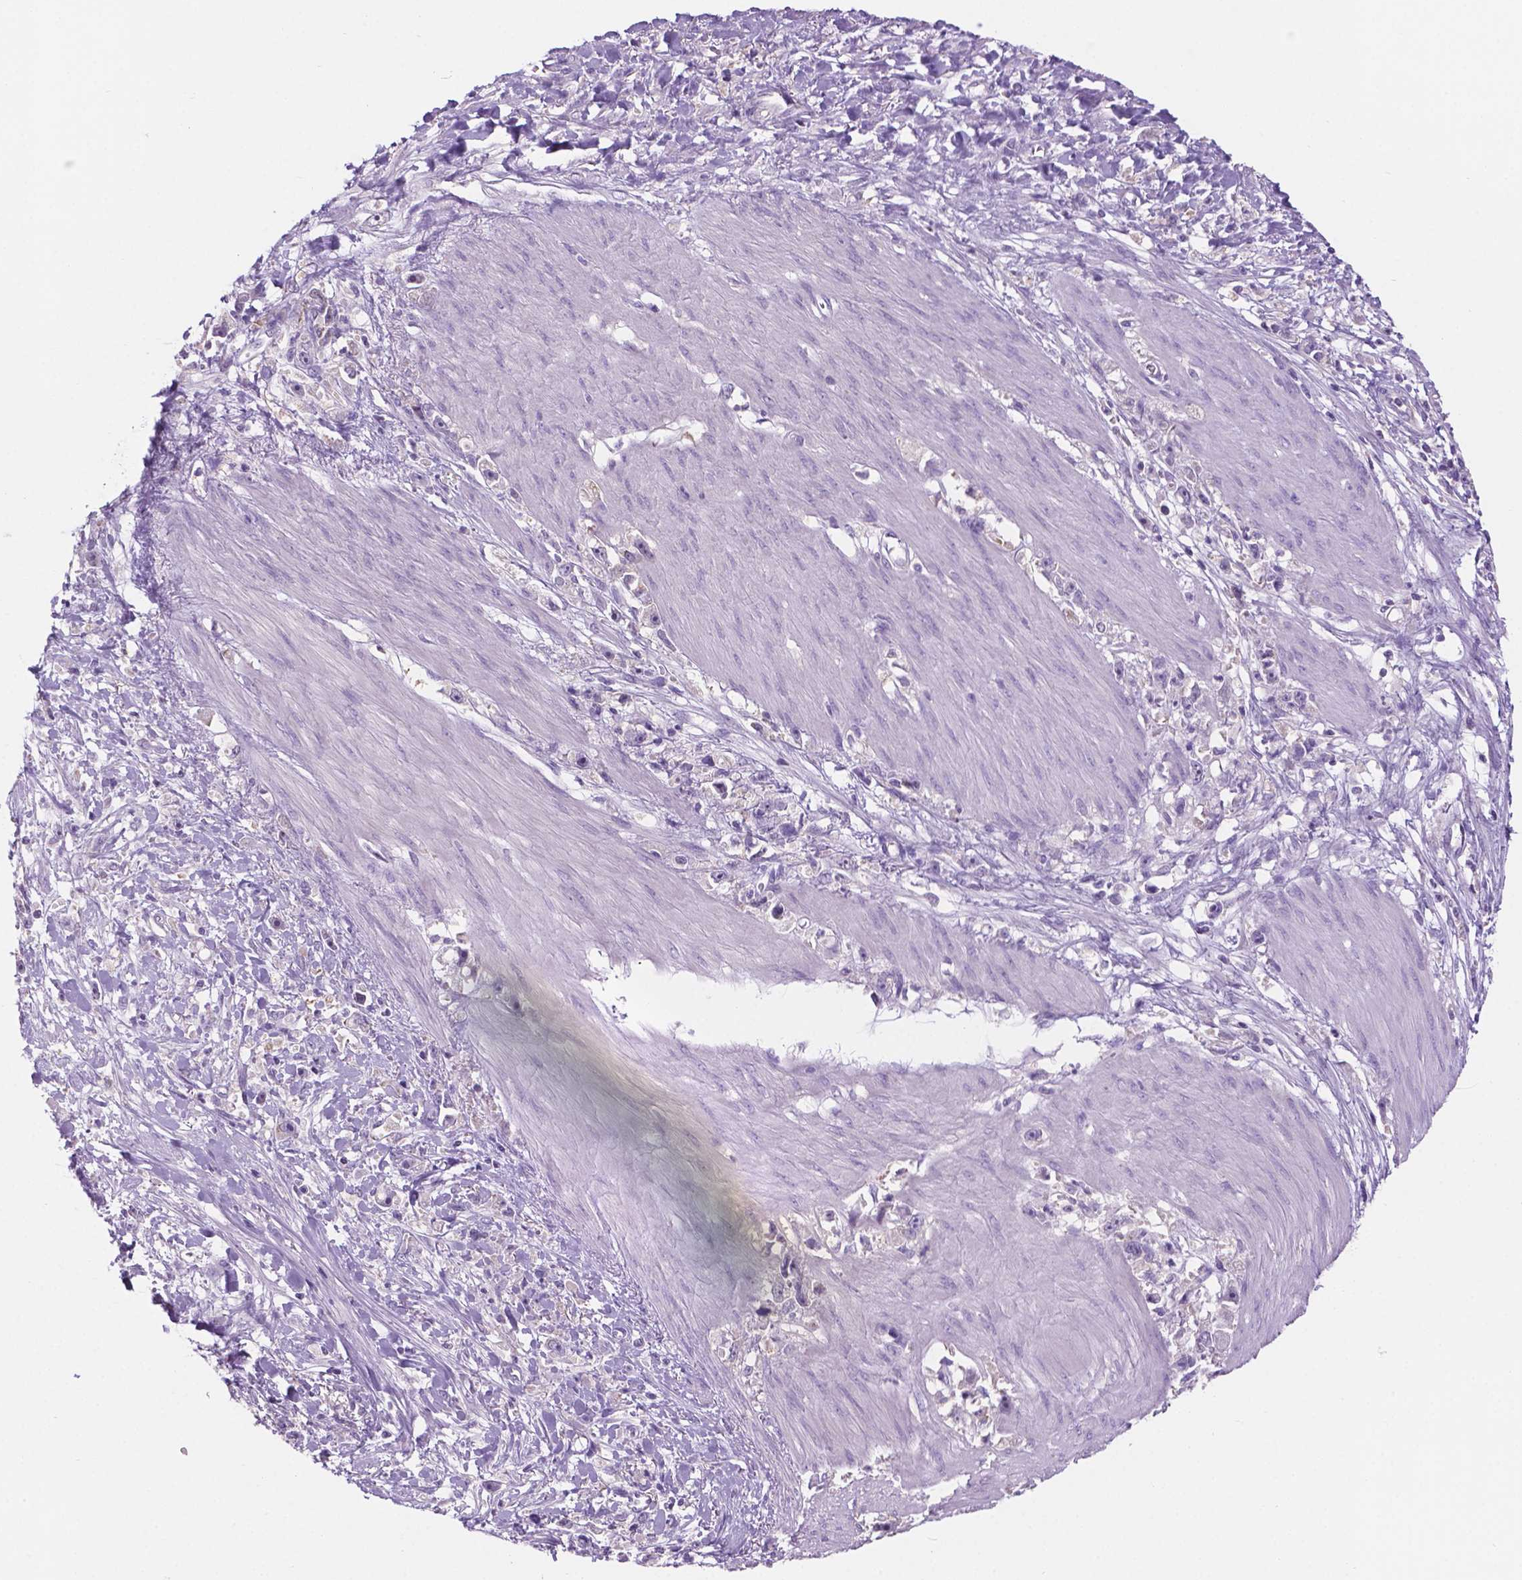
{"staining": {"intensity": "negative", "quantity": "none", "location": "none"}, "tissue": "stomach cancer", "cell_type": "Tumor cells", "image_type": "cancer", "snomed": [{"axis": "morphology", "description": "Adenocarcinoma, NOS"}, {"axis": "topography", "description": "Stomach"}], "caption": "The photomicrograph reveals no significant positivity in tumor cells of stomach cancer. The staining is performed using DAB brown chromogen with nuclei counter-stained in using hematoxylin.", "gene": "SBSN", "patient": {"sex": "female", "age": 59}}